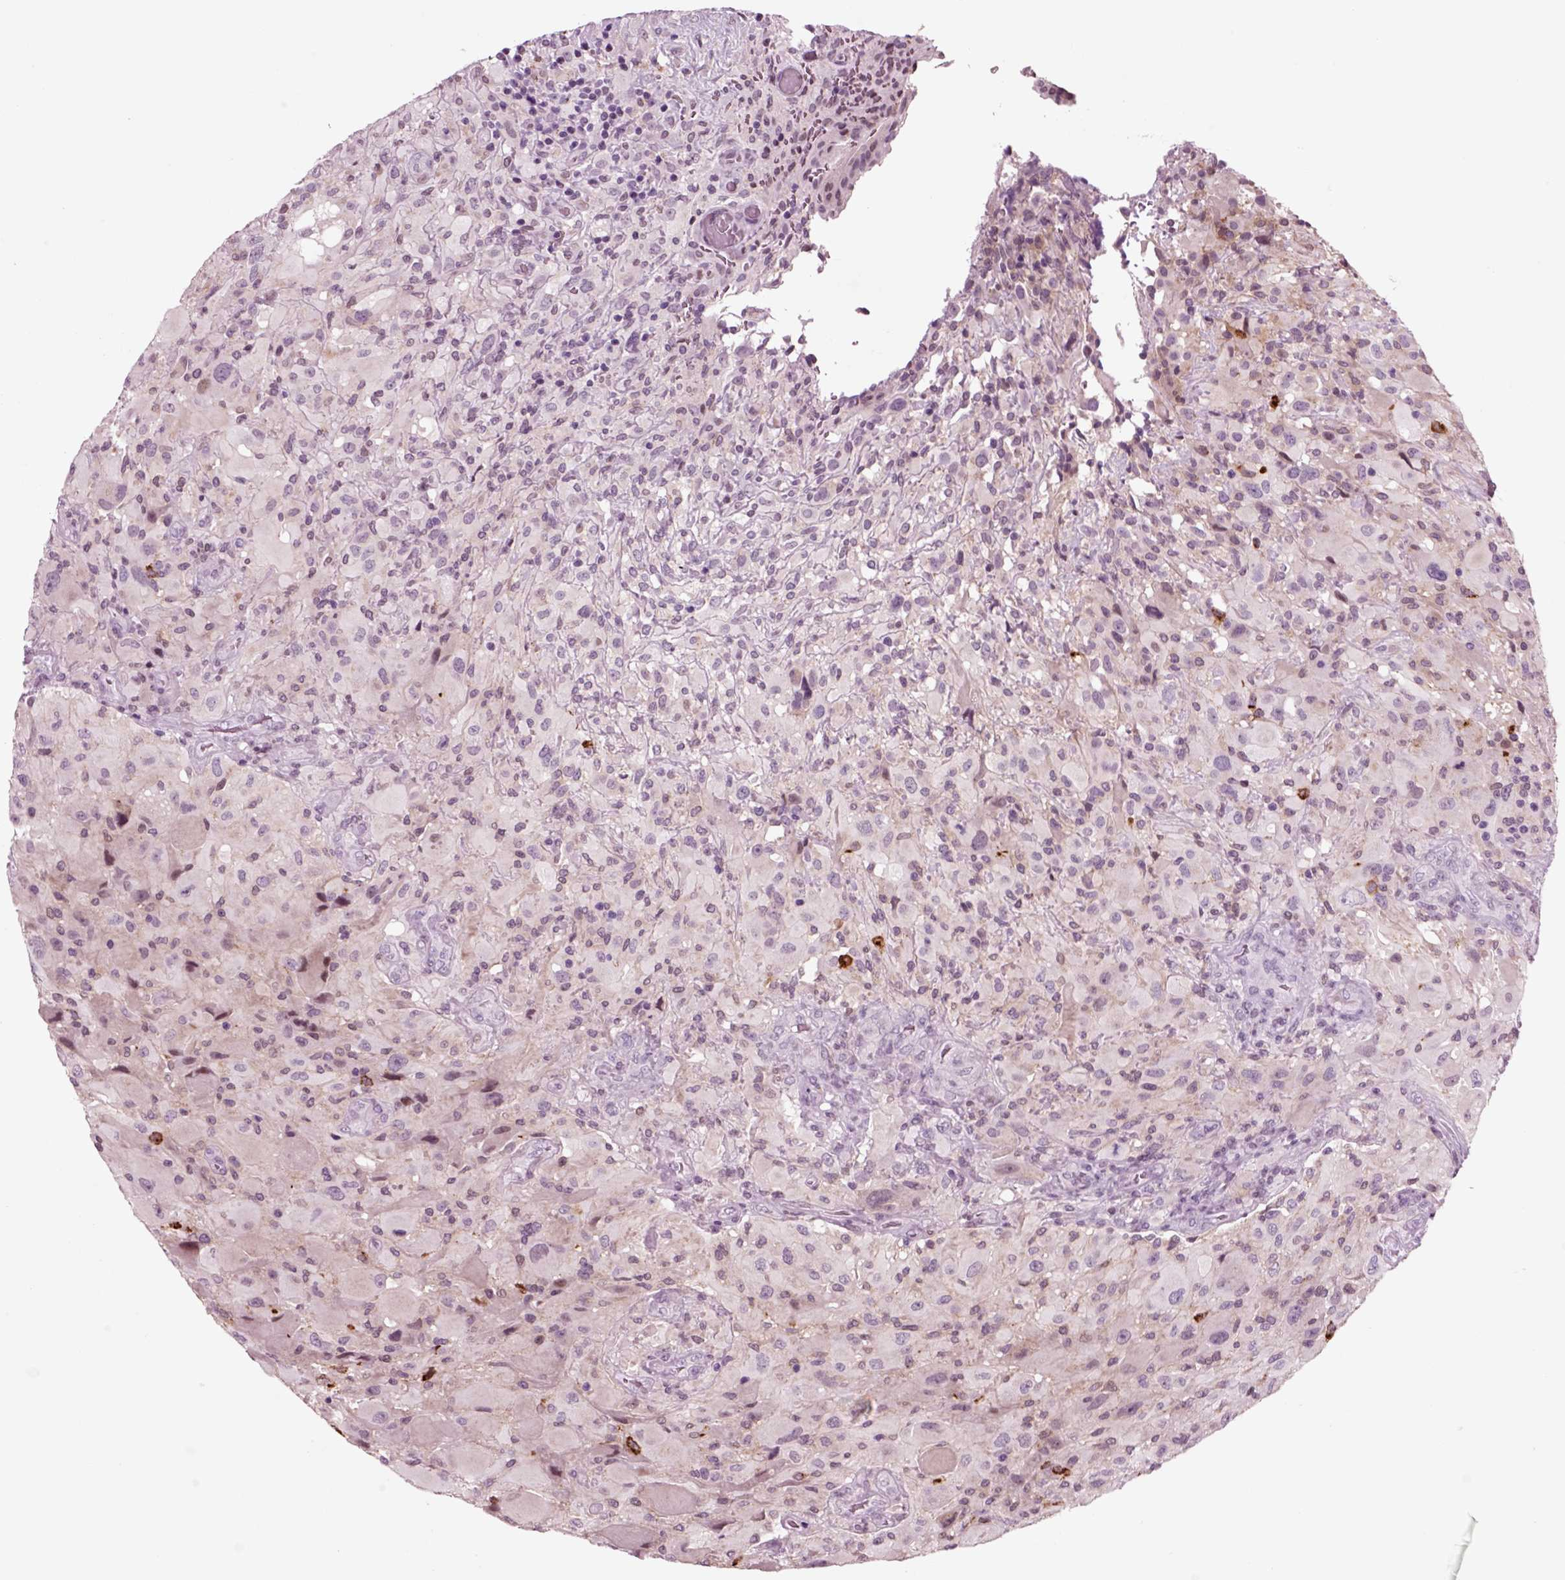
{"staining": {"intensity": "negative", "quantity": "none", "location": "none"}, "tissue": "glioma", "cell_type": "Tumor cells", "image_type": "cancer", "snomed": [{"axis": "morphology", "description": "Glioma, malignant, High grade"}, {"axis": "topography", "description": "Cerebral cortex"}], "caption": "A micrograph of glioma stained for a protein demonstrates no brown staining in tumor cells. Brightfield microscopy of immunohistochemistry stained with DAB (brown) and hematoxylin (blue), captured at high magnification.", "gene": "CHGB", "patient": {"sex": "male", "age": 35}}